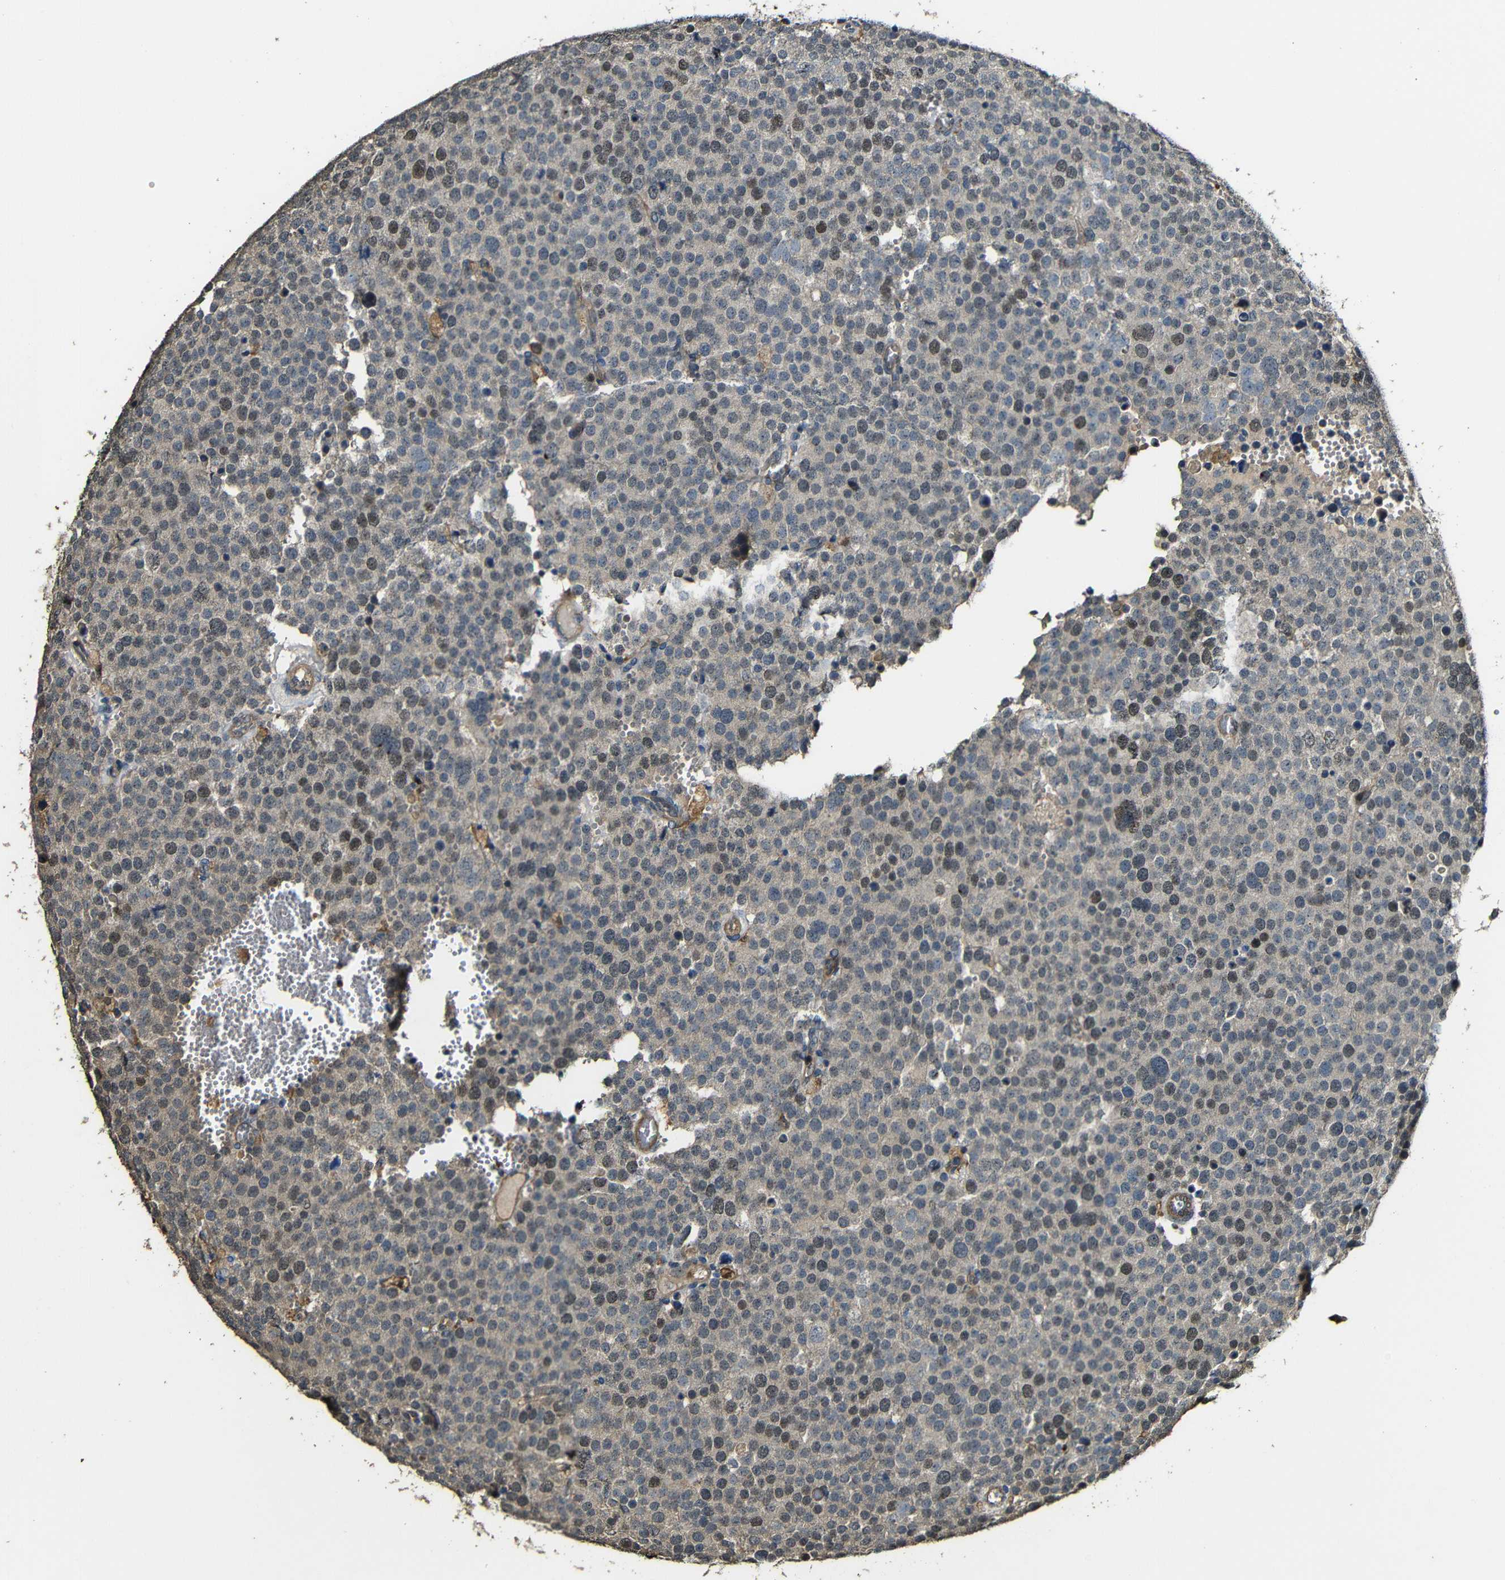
{"staining": {"intensity": "weak", "quantity": "25%-75%", "location": "cytoplasmic/membranous,nuclear"}, "tissue": "testis cancer", "cell_type": "Tumor cells", "image_type": "cancer", "snomed": [{"axis": "morphology", "description": "Normal tissue, NOS"}, {"axis": "morphology", "description": "Seminoma, NOS"}, {"axis": "topography", "description": "Testis"}], "caption": "Immunohistochemistry (IHC) of testis seminoma displays low levels of weak cytoplasmic/membranous and nuclear positivity in approximately 25%-75% of tumor cells.", "gene": "CASP8", "patient": {"sex": "male", "age": 71}}